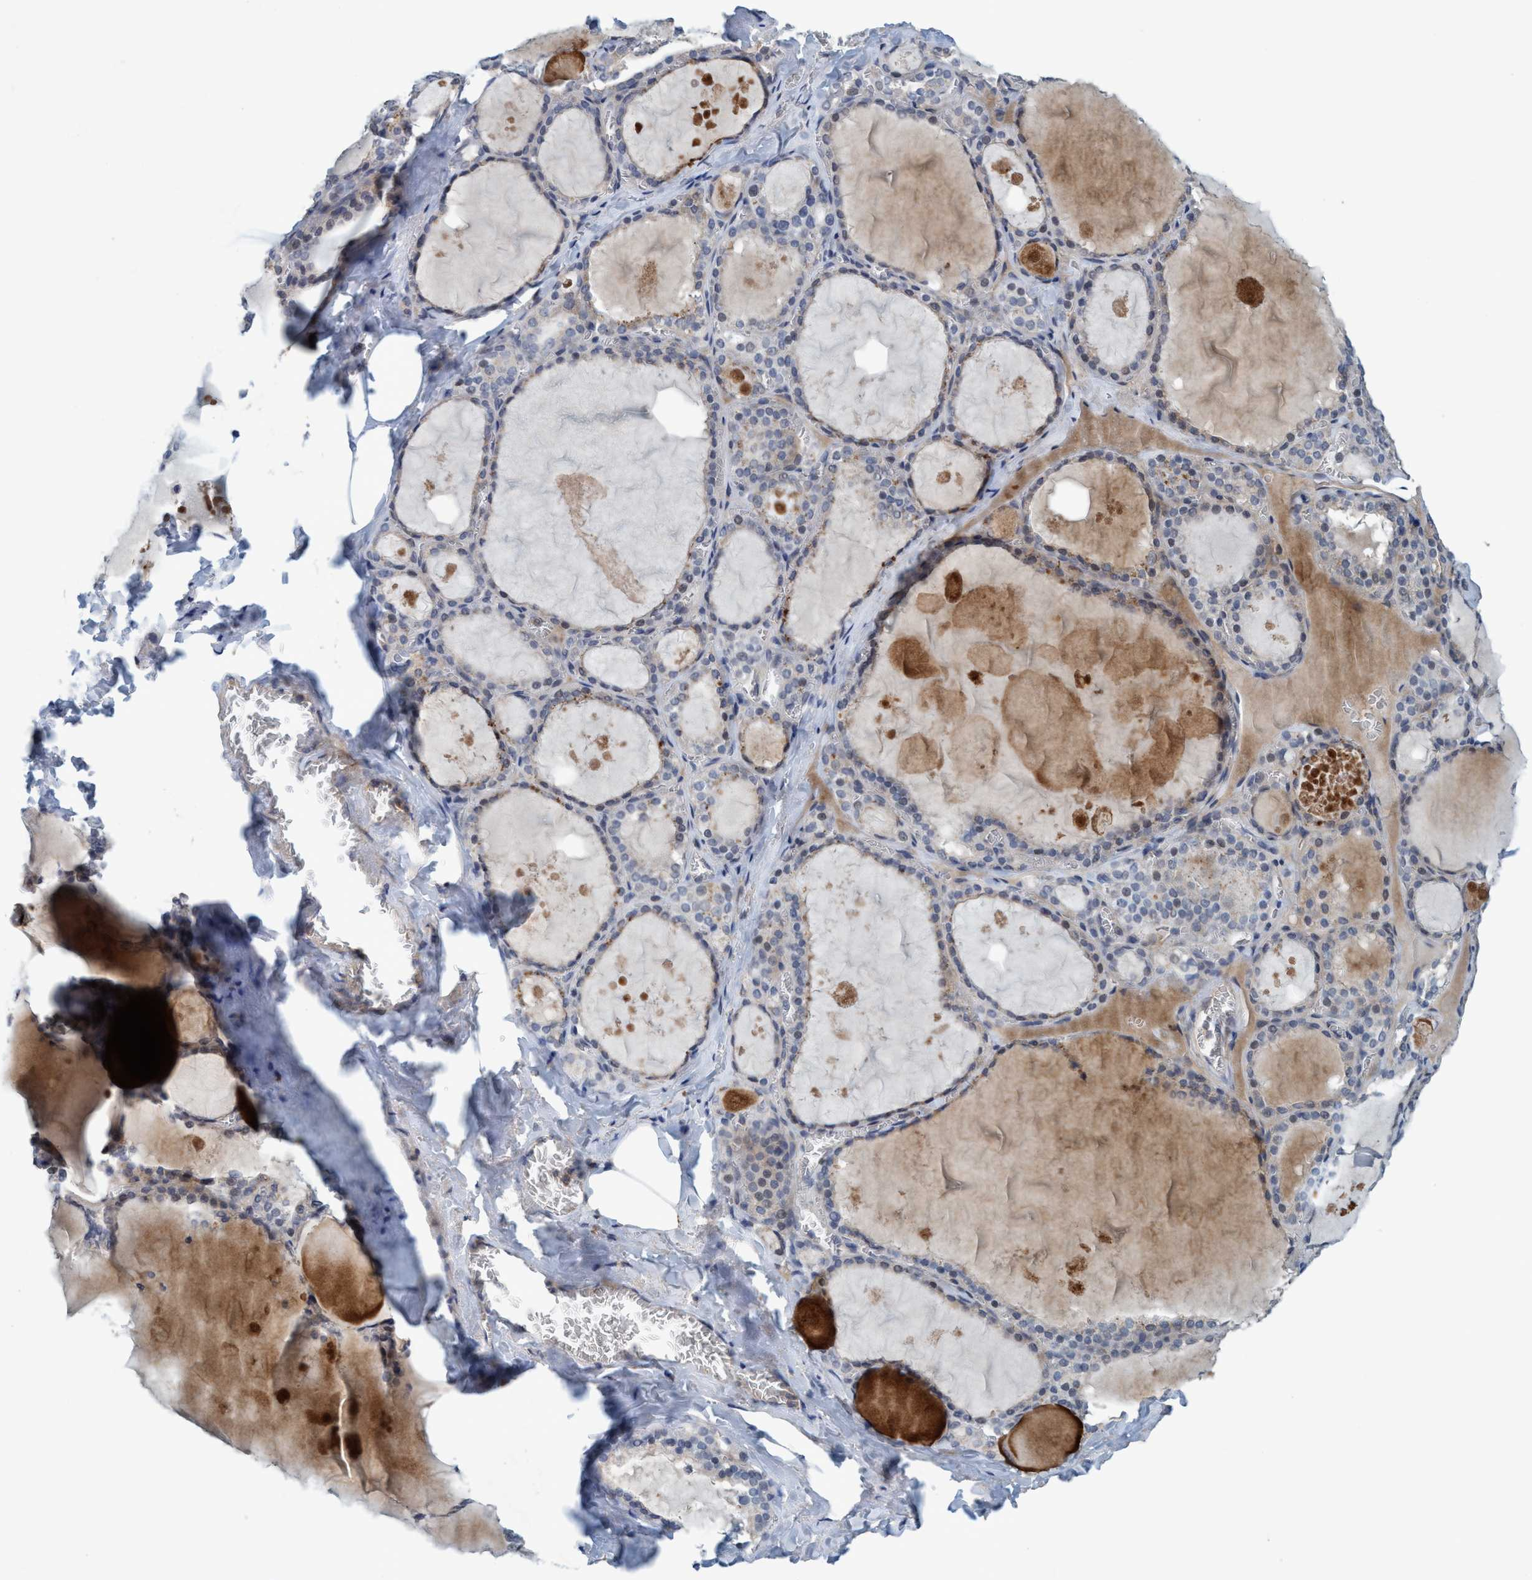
{"staining": {"intensity": "weak", "quantity": "<25%", "location": "cytoplasmic/membranous"}, "tissue": "thyroid gland", "cell_type": "Glandular cells", "image_type": "normal", "snomed": [{"axis": "morphology", "description": "Normal tissue, NOS"}, {"axis": "topography", "description": "Thyroid gland"}], "caption": "This histopathology image is of unremarkable thyroid gland stained with IHC to label a protein in brown with the nuclei are counter-stained blue. There is no staining in glandular cells. (Brightfield microscopy of DAB (3,3'-diaminobenzidine) immunohistochemistry at high magnification).", "gene": "RNF208", "patient": {"sex": "male", "age": 56}}